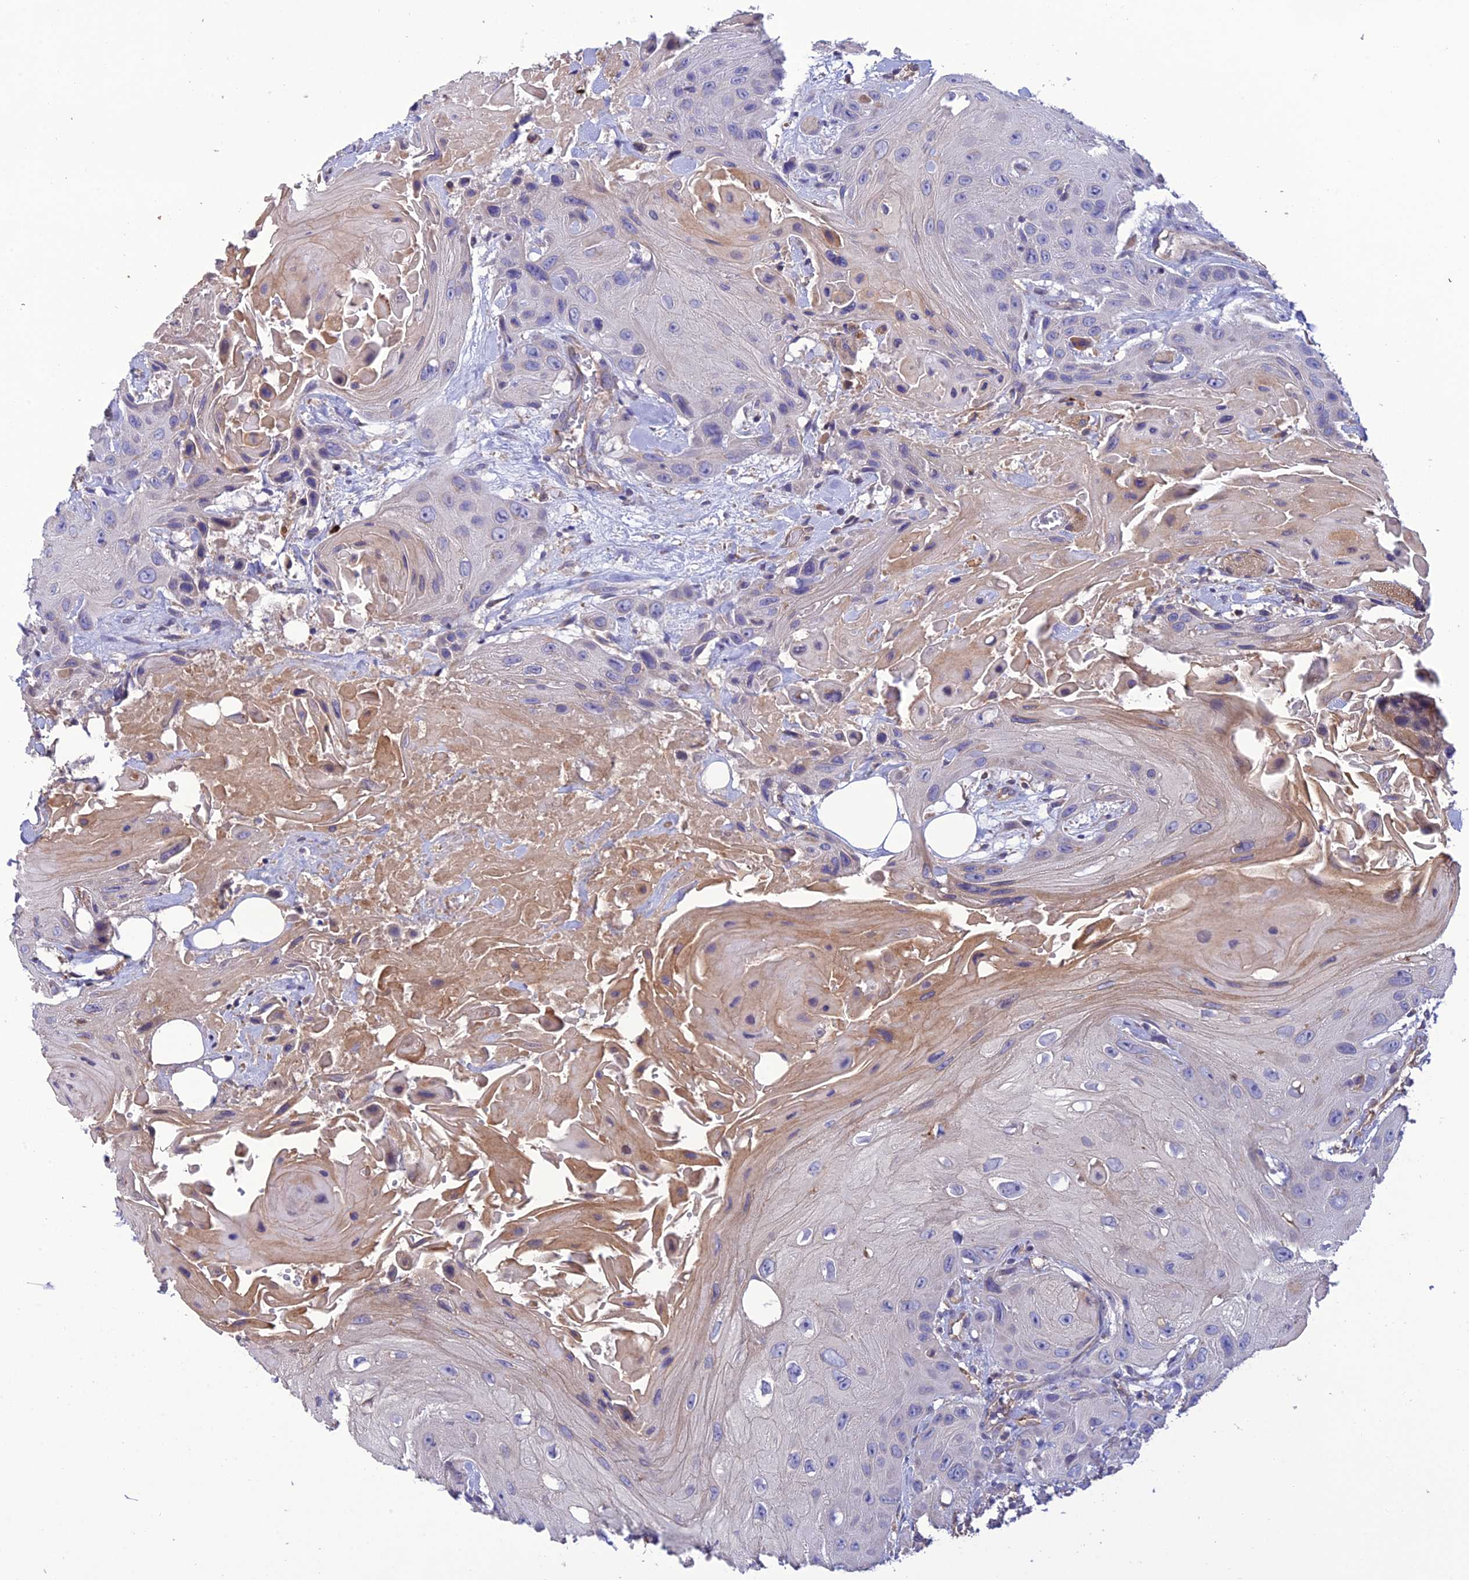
{"staining": {"intensity": "negative", "quantity": "none", "location": "none"}, "tissue": "head and neck cancer", "cell_type": "Tumor cells", "image_type": "cancer", "snomed": [{"axis": "morphology", "description": "Squamous cell carcinoma, NOS"}, {"axis": "topography", "description": "Head-Neck"}], "caption": "Tumor cells show no significant protein staining in squamous cell carcinoma (head and neck). The staining is performed using DAB (3,3'-diaminobenzidine) brown chromogen with nuclei counter-stained in using hematoxylin.", "gene": "MIOS", "patient": {"sex": "male", "age": 81}}